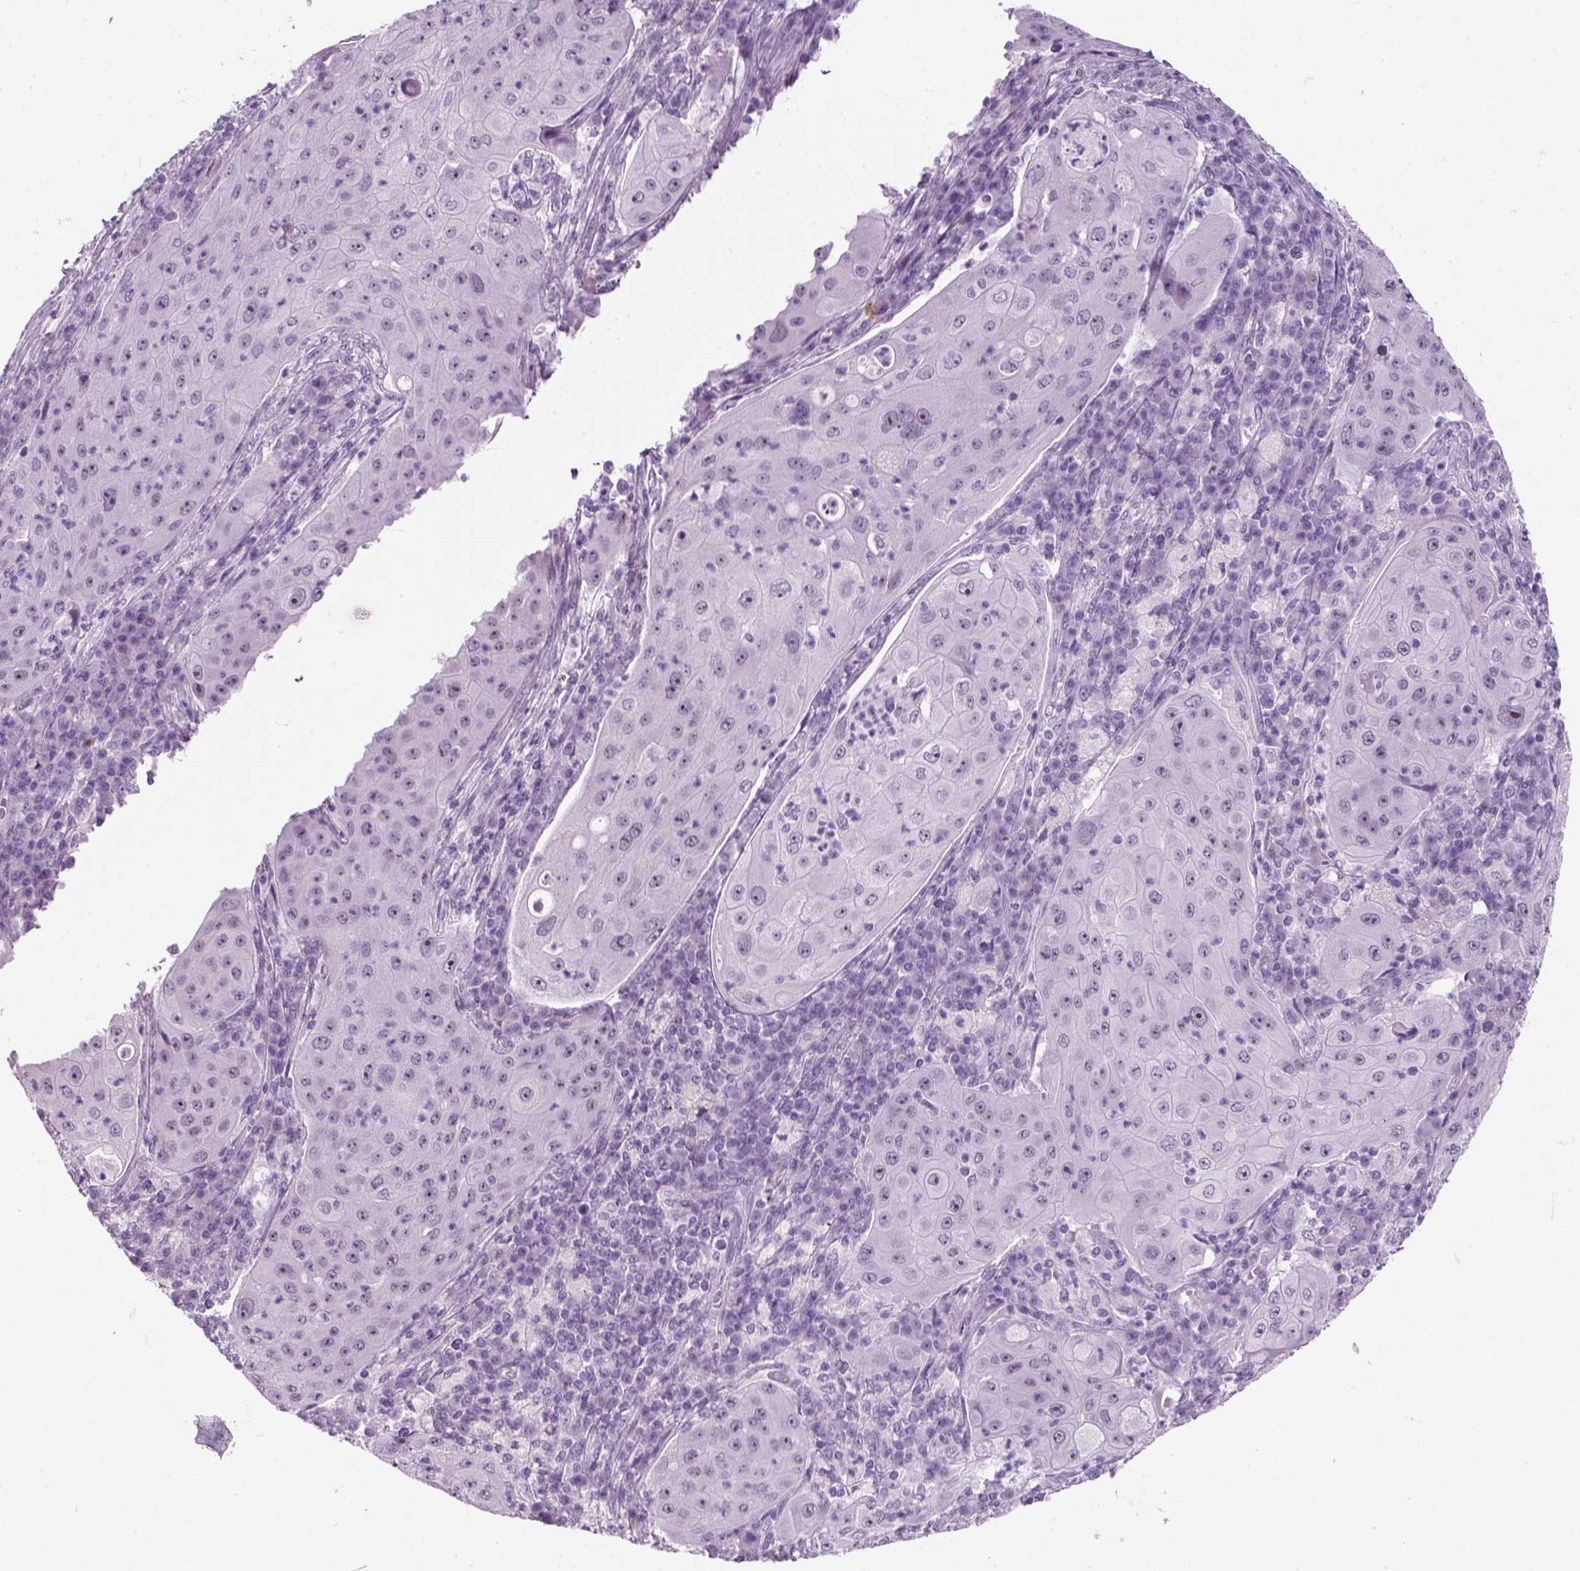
{"staining": {"intensity": "negative", "quantity": "none", "location": "none"}, "tissue": "lung cancer", "cell_type": "Tumor cells", "image_type": "cancer", "snomed": [{"axis": "morphology", "description": "Squamous cell carcinoma, NOS"}, {"axis": "topography", "description": "Lung"}], "caption": "Tumor cells are negative for brown protein staining in lung cancer (squamous cell carcinoma). Nuclei are stained in blue.", "gene": "ZNF865", "patient": {"sex": "female", "age": 59}}